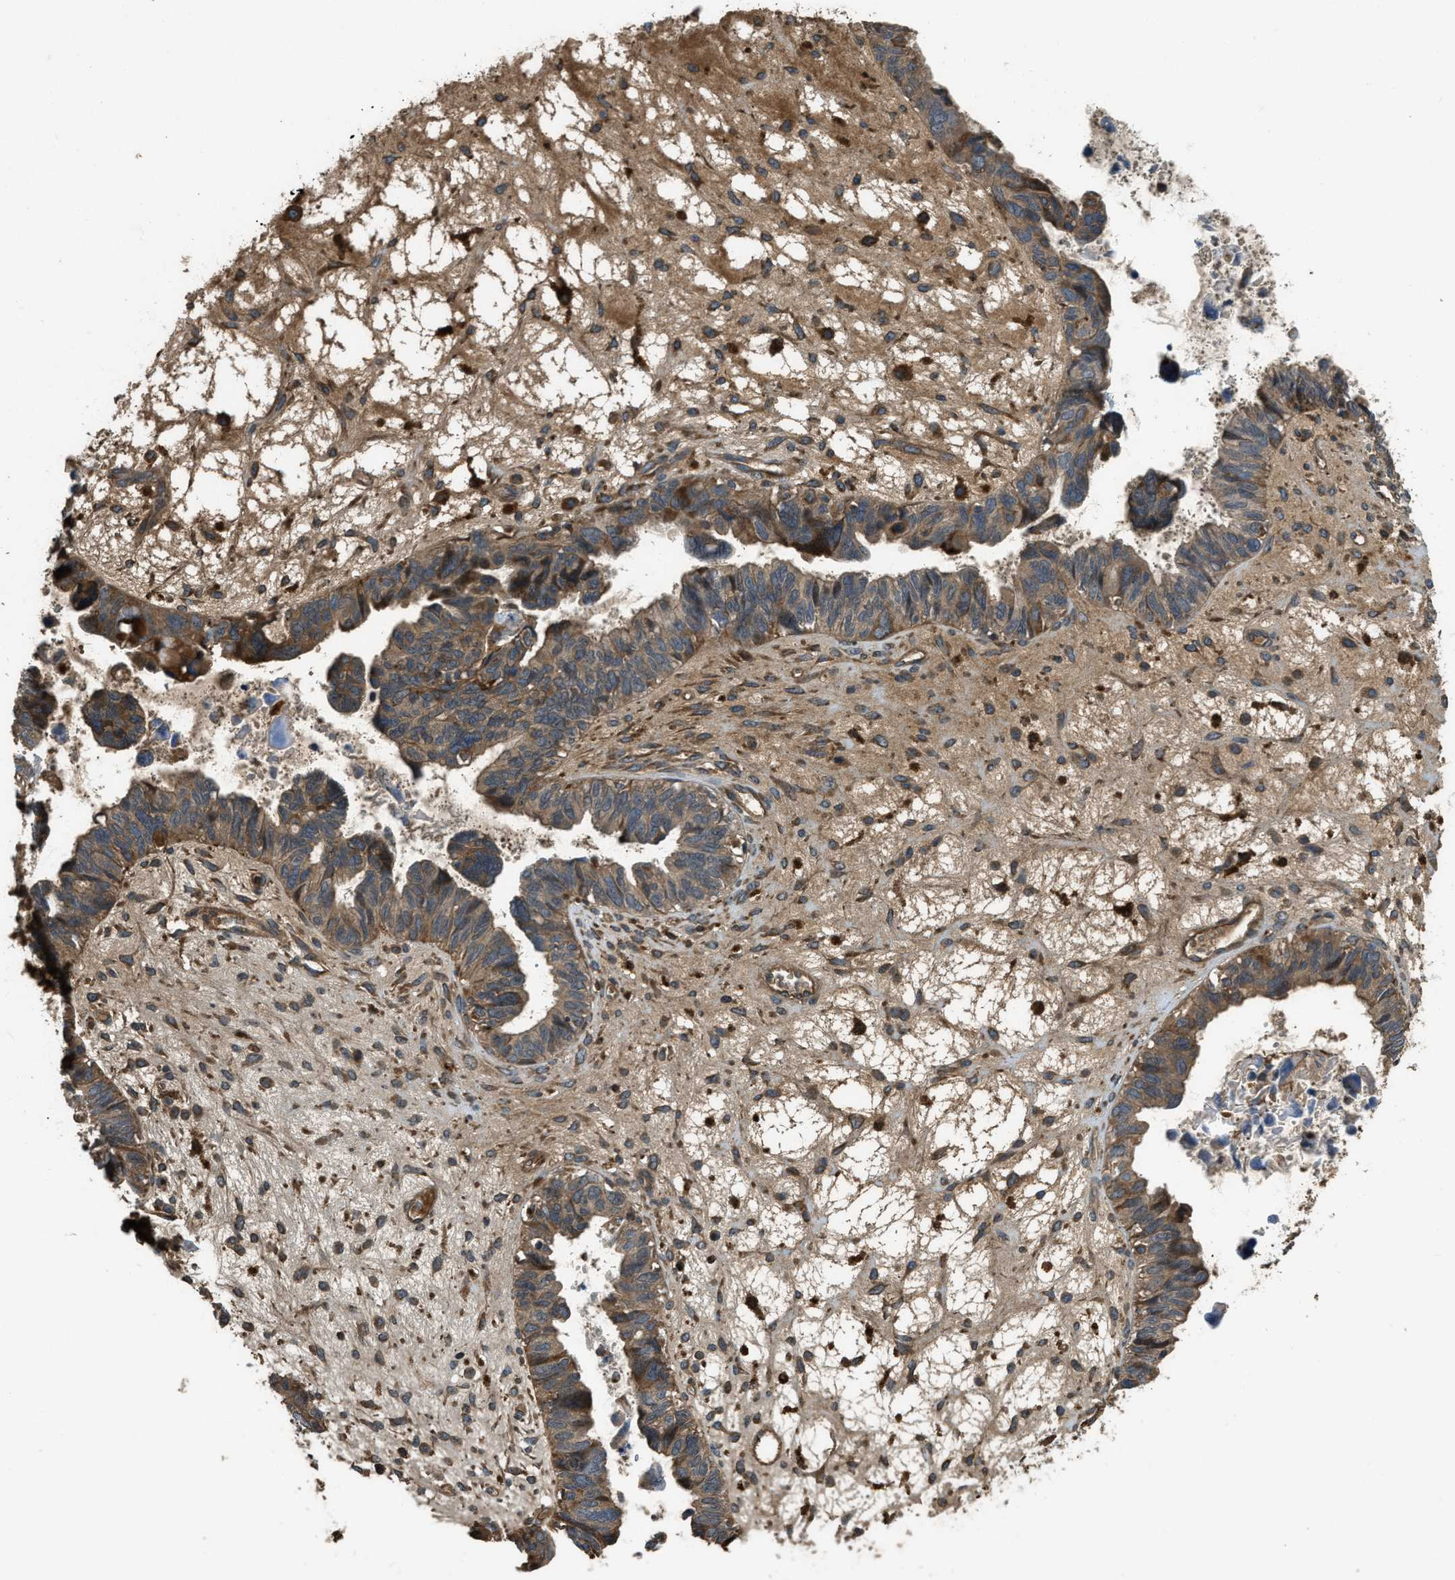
{"staining": {"intensity": "moderate", "quantity": ">75%", "location": "cytoplasmic/membranous"}, "tissue": "ovarian cancer", "cell_type": "Tumor cells", "image_type": "cancer", "snomed": [{"axis": "morphology", "description": "Cystadenocarcinoma, serous, NOS"}, {"axis": "topography", "description": "Ovary"}], "caption": "Human serous cystadenocarcinoma (ovarian) stained with a brown dye reveals moderate cytoplasmic/membranous positive expression in approximately >75% of tumor cells.", "gene": "GGH", "patient": {"sex": "female", "age": 79}}